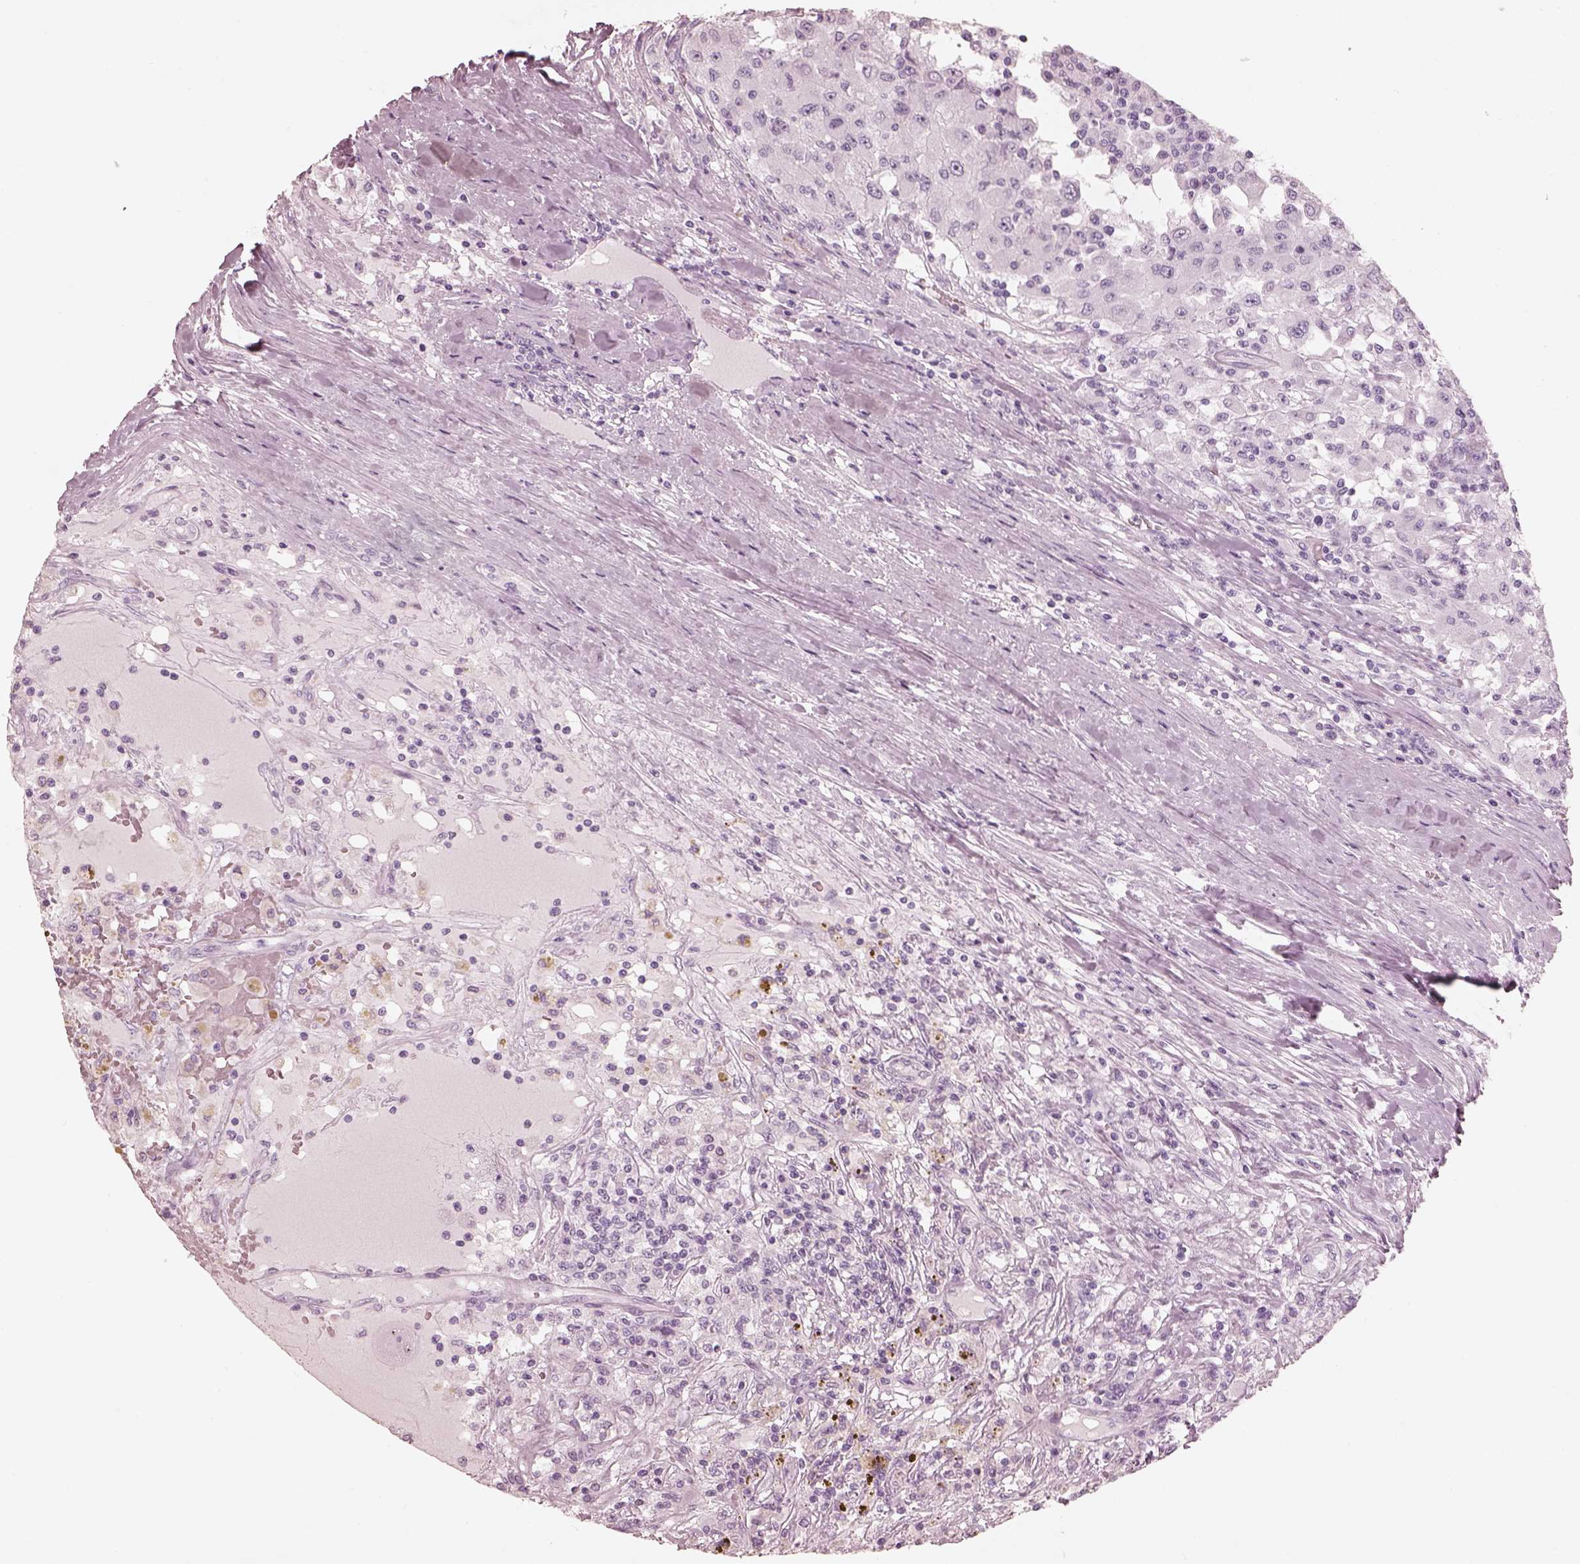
{"staining": {"intensity": "negative", "quantity": "none", "location": "none"}, "tissue": "renal cancer", "cell_type": "Tumor cells", "image_type": "cancer", "snomed": [{"axis": "morphology", "description": "Adenocarcinoma, NOS"}, {"axis": "topography", "description": "Kidney"}], "caption": "Tumor cells are negative for brown protein staining in renal cancer (adenocarcinoma).", "gene": "PON3", "patient": {"sex": "female", "age": 67}}